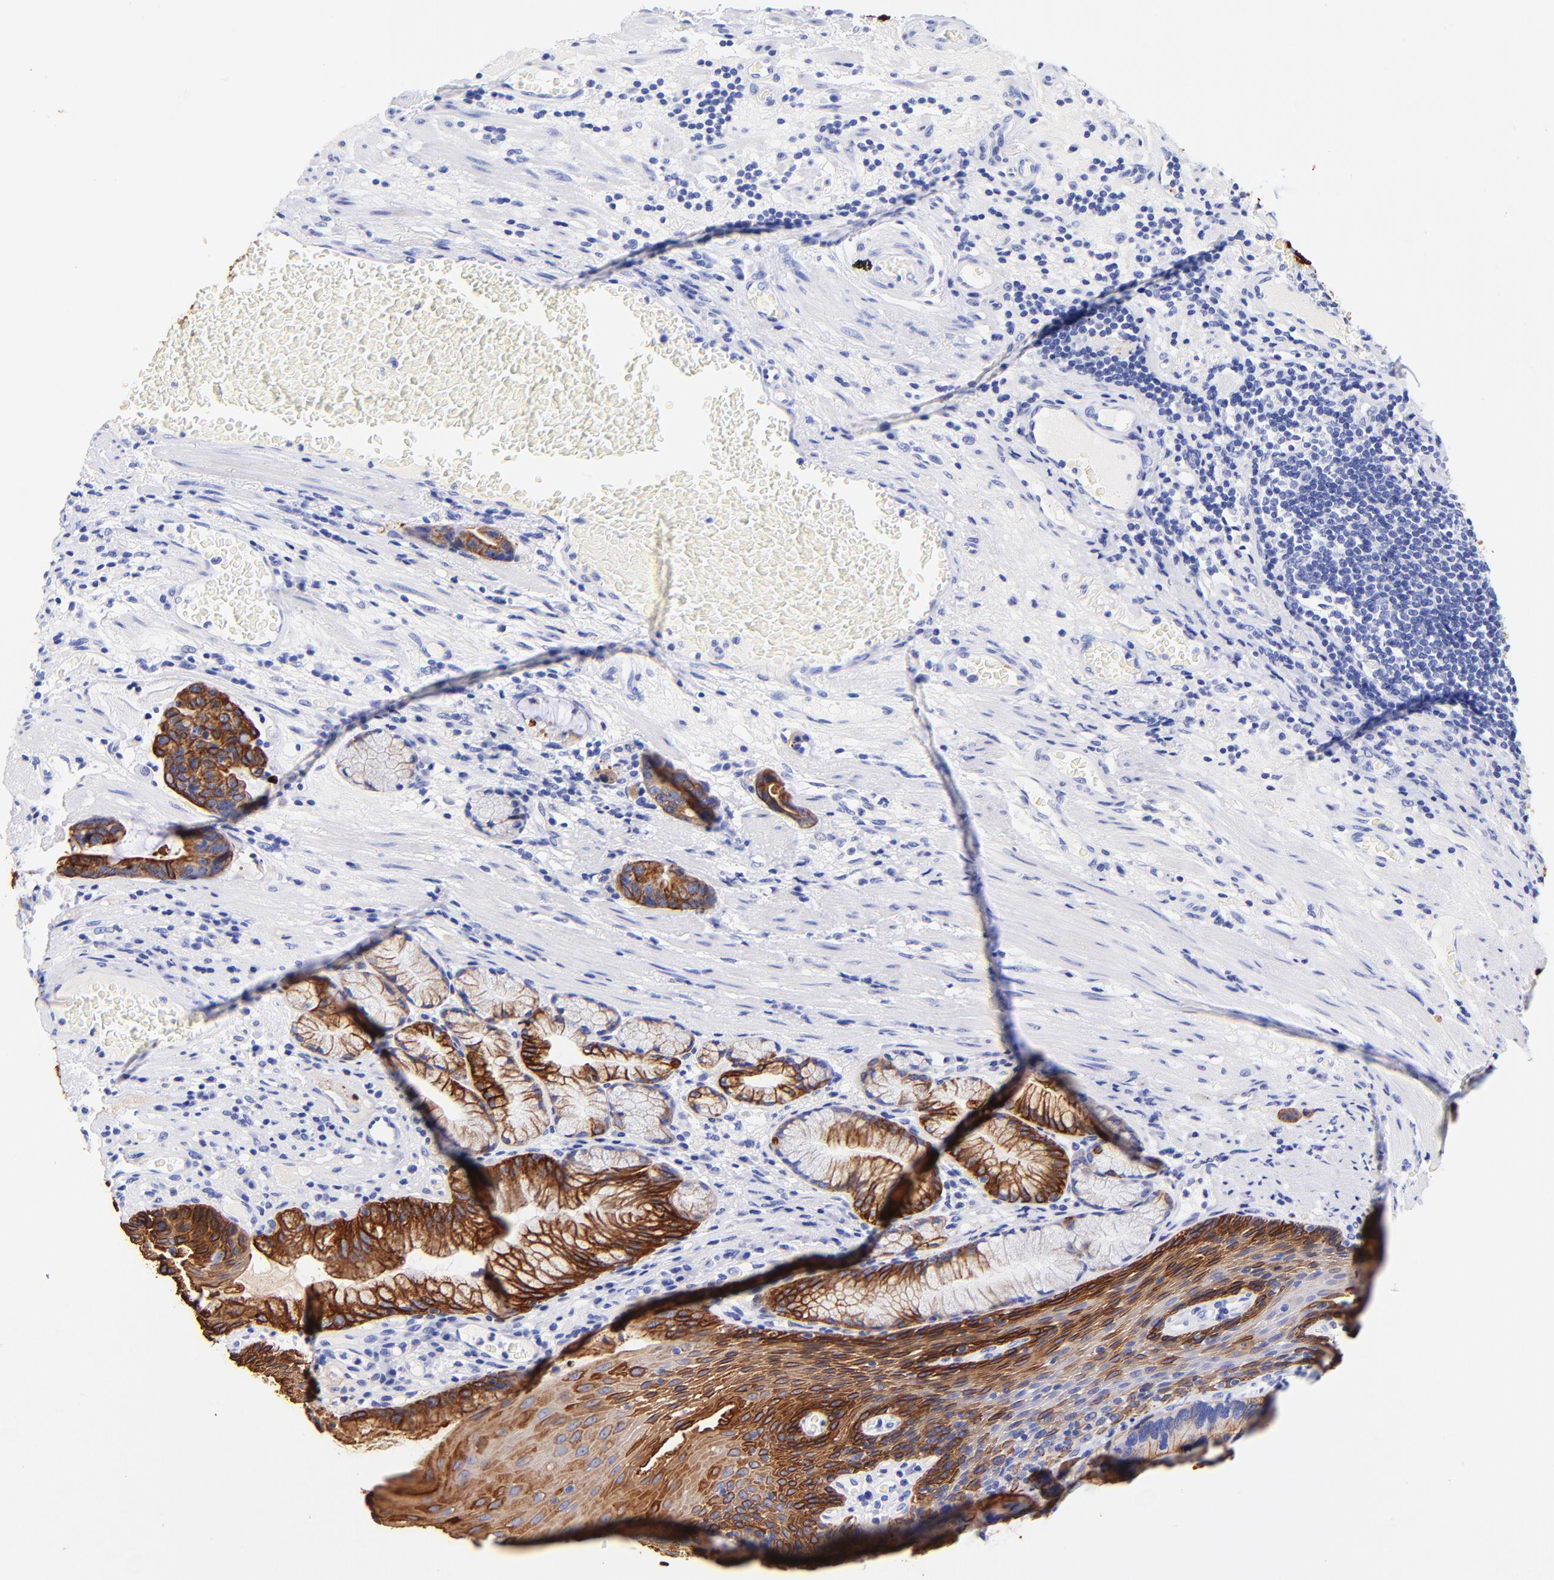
{"staining": {"intensity": "strong", "quantity": ">75%", "location": "cytoplasmic/membranous"}, "tissue": "stomach cancer", "cell_type": "Tumor cells", "image_type": "cancer", "snomed": [{"axis": "morphology", "description": "Adenocarcinoma, NOS"}, {"axis": "topography", "description": "Esophagus"}, {"axis": "topography", "description": "Stomach"}], "caption": "Immunohistochemistry (IHC) staining of adenocarcinoma (stomach), which demonstrates high levels of strong cytoplasmic/membranous staining in approximately >75% of tumor cells indicating strong cytoplasmic/membranous protein expression. The staining was performed using DAB (3,3'-diaminobenzidine) (brown) for protein detection and nuclei were counterstained in hematoxylin (blue).", "gene": "KRT19", "patient": {"sex": "male", "age": 74}}